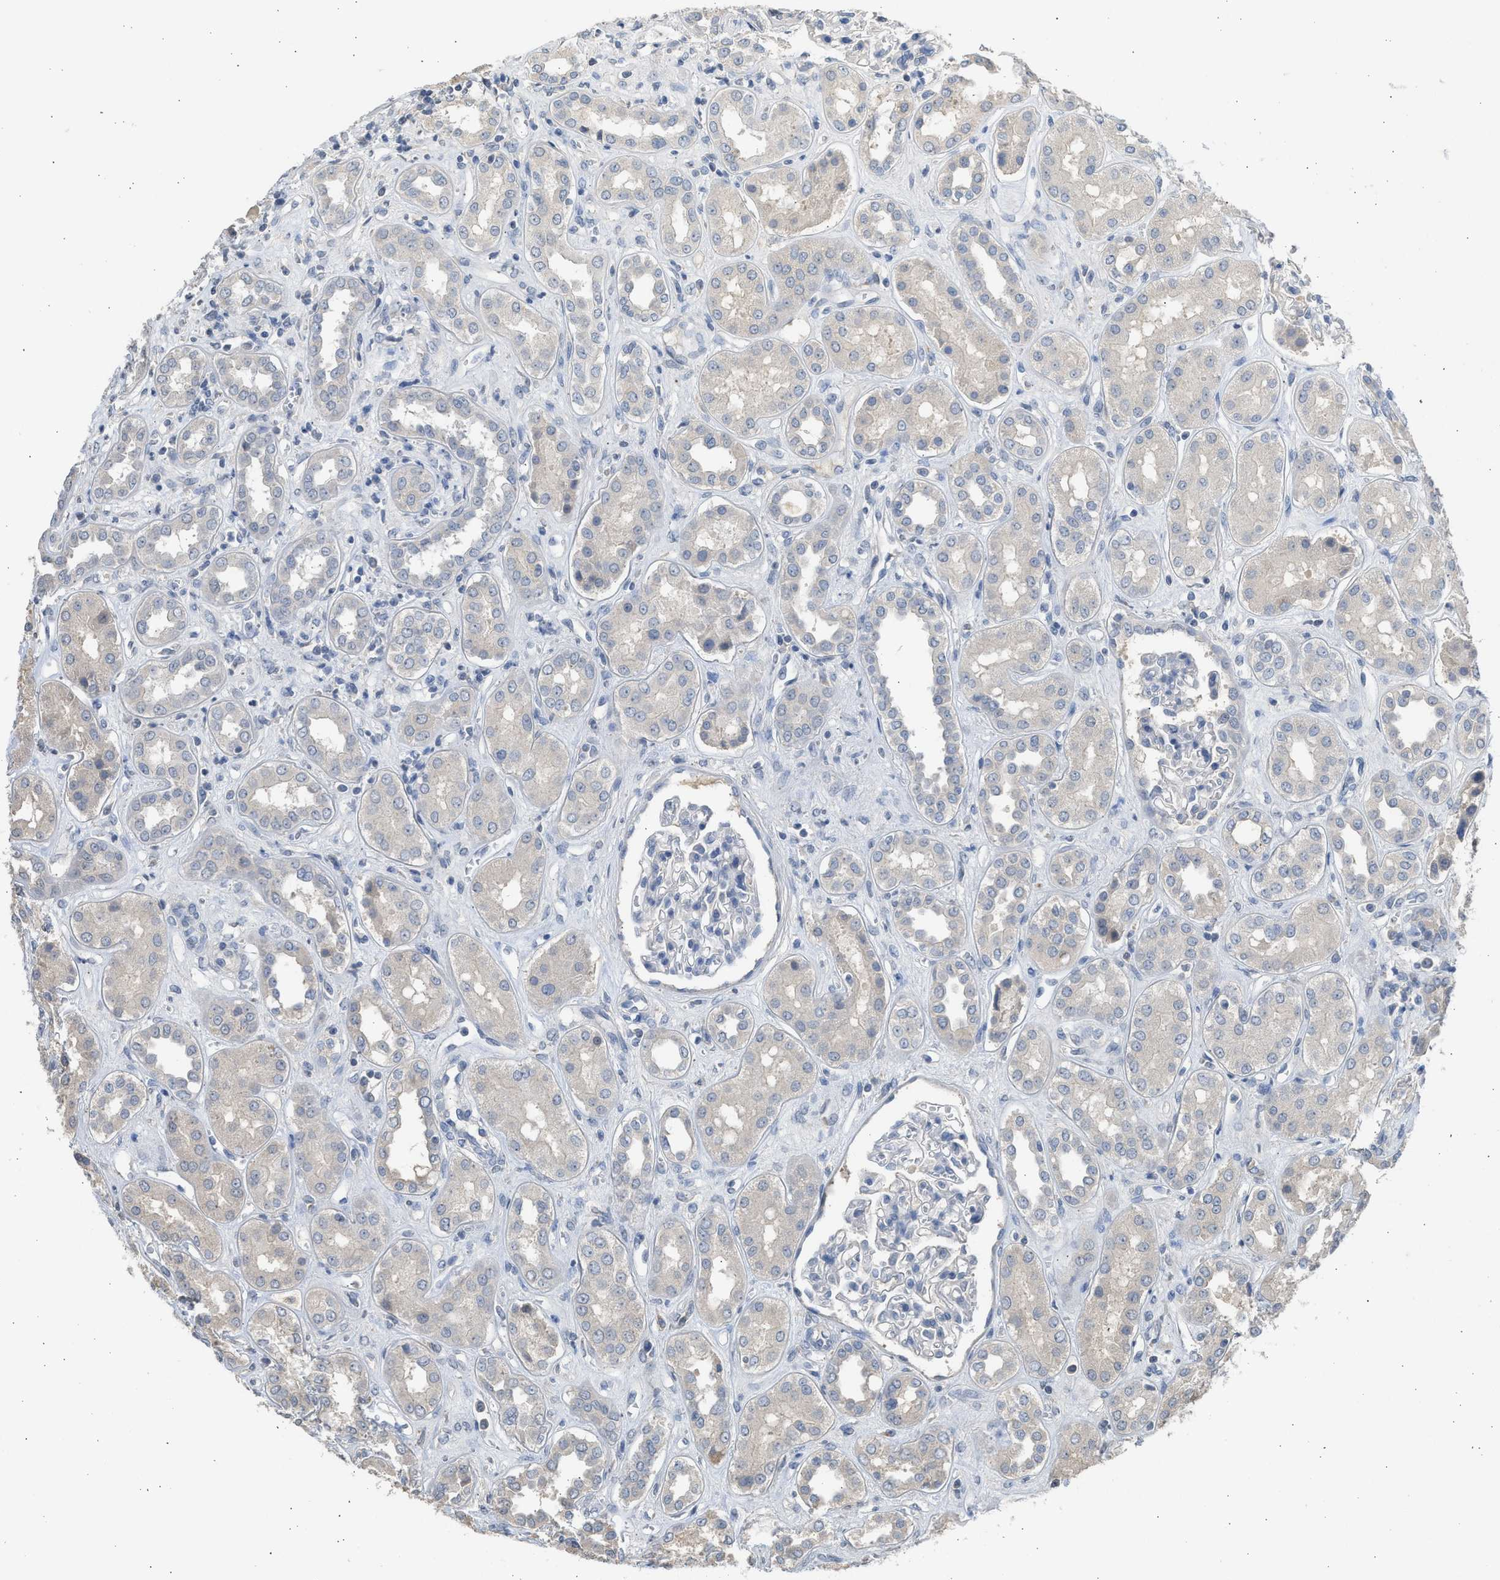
{"staining": {"intensity": "negative", "quantity": "none", "location": "none"}, "tissue": "kidney", "cell_type": "Cells in glomeruli", "image_type": "normal", "snomed": [{"axis": "morphology", "description": "Normal tissue, NOS"}, {"axis": "topography", "description": "Kidney"}], "caption": "Immunohistochemistry of unremarkable human kidney reveals no expression in cells in glomeruli.", "gene": "SULT2A1", "patient": {"sex": "male", "age": 59}}